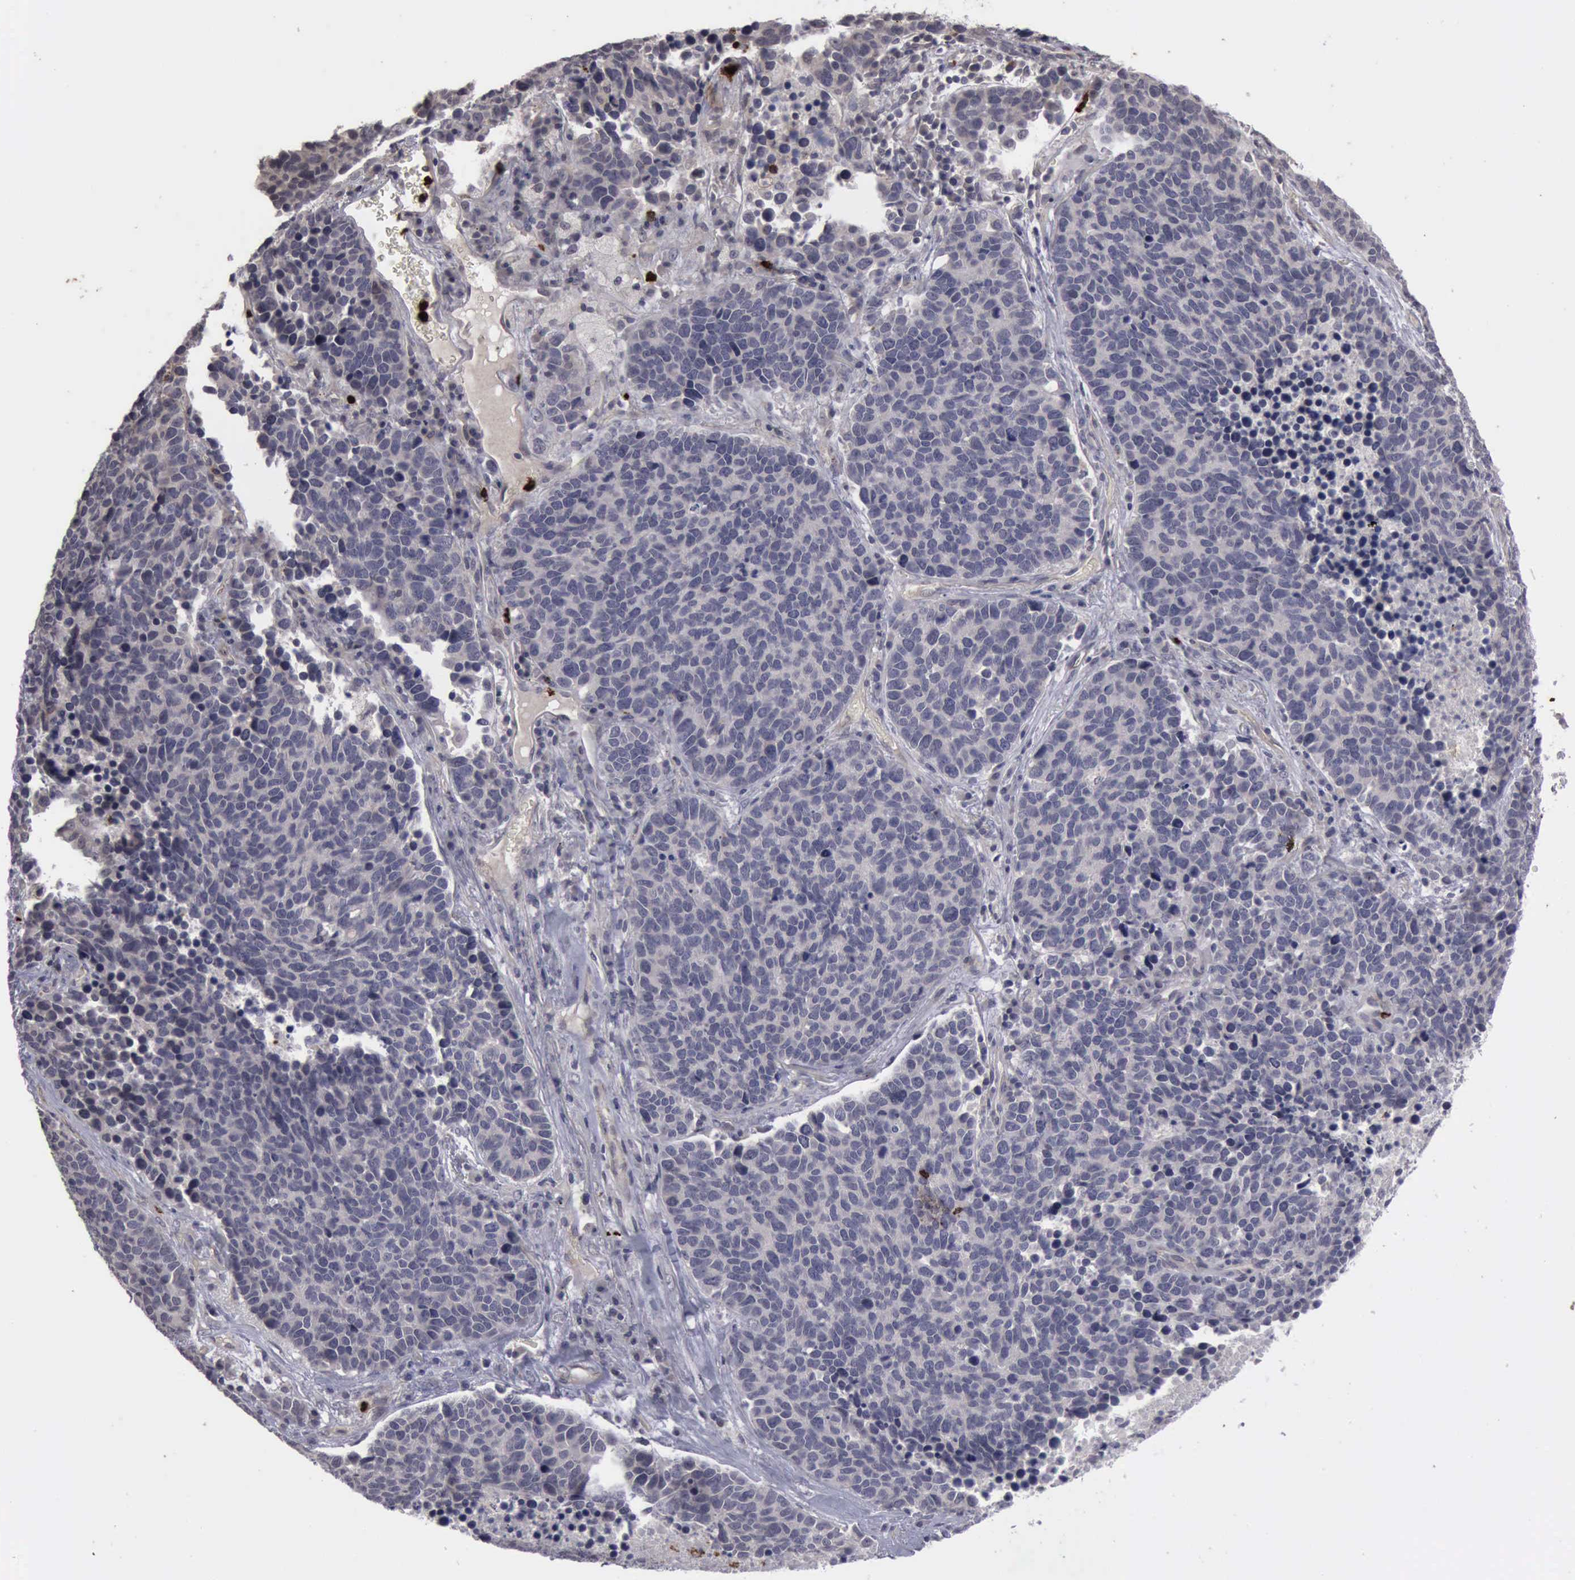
{"staining": {"intensity": "negative", "quantity": "none", "location": "none"}, "tissue": "lung cancer", "cell_type": "Tumor cells", "image_type": "cancer", "snomed": [{"axis": "morphology", "description": "Neoplasm, malignant, NOS"}, {"axis": "topography", "description": "Lung"}], "caption": "The immunohistochemistry (IHC) histopathology image has no significant staining in tumor cells of neoplasm (malignant) (lung) tissue.", "gene": "MMP9", "patient": {"sex": "female", "age": 75}}